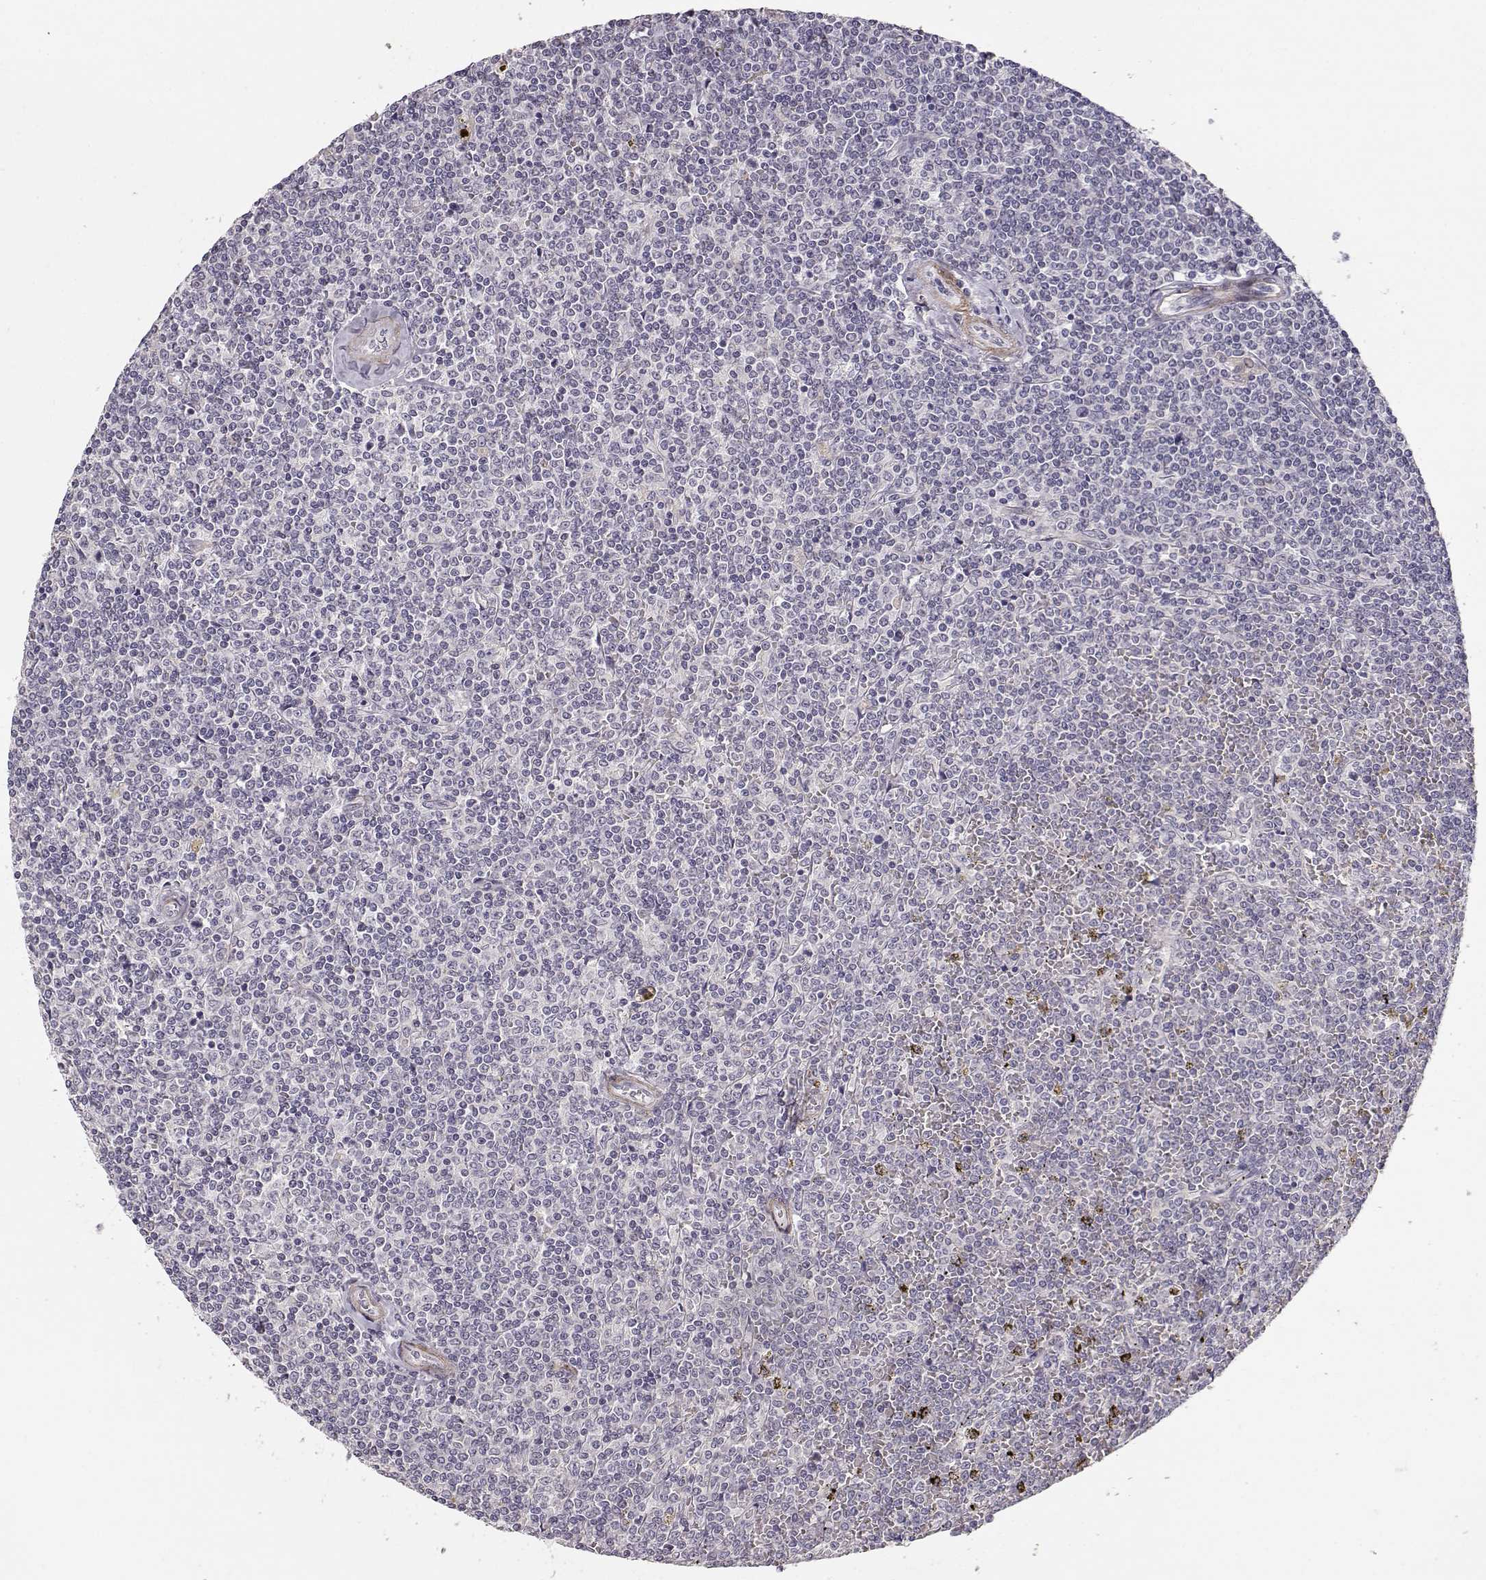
{"staining": {"intensity": "negative", "quantity": "none", "location": "none"}, "tissue": "lymphoma", "cell_type": "Tumor cells", "image_type": "cancer", "snomed": [{"axis": "morphology", "description": "Malignant lymphoma, non-Hodgkin's type, Low grade"}, {"axis": "topography", "description": "Spleen"}], "caption": "Histopathology image shows no protein expression in tumor cells of malignant lymphoma, non-Hodgkin's type (low-grade) tissue.", "gene": "LAMA5", "patient": {"sex": "female", "age": 19}}